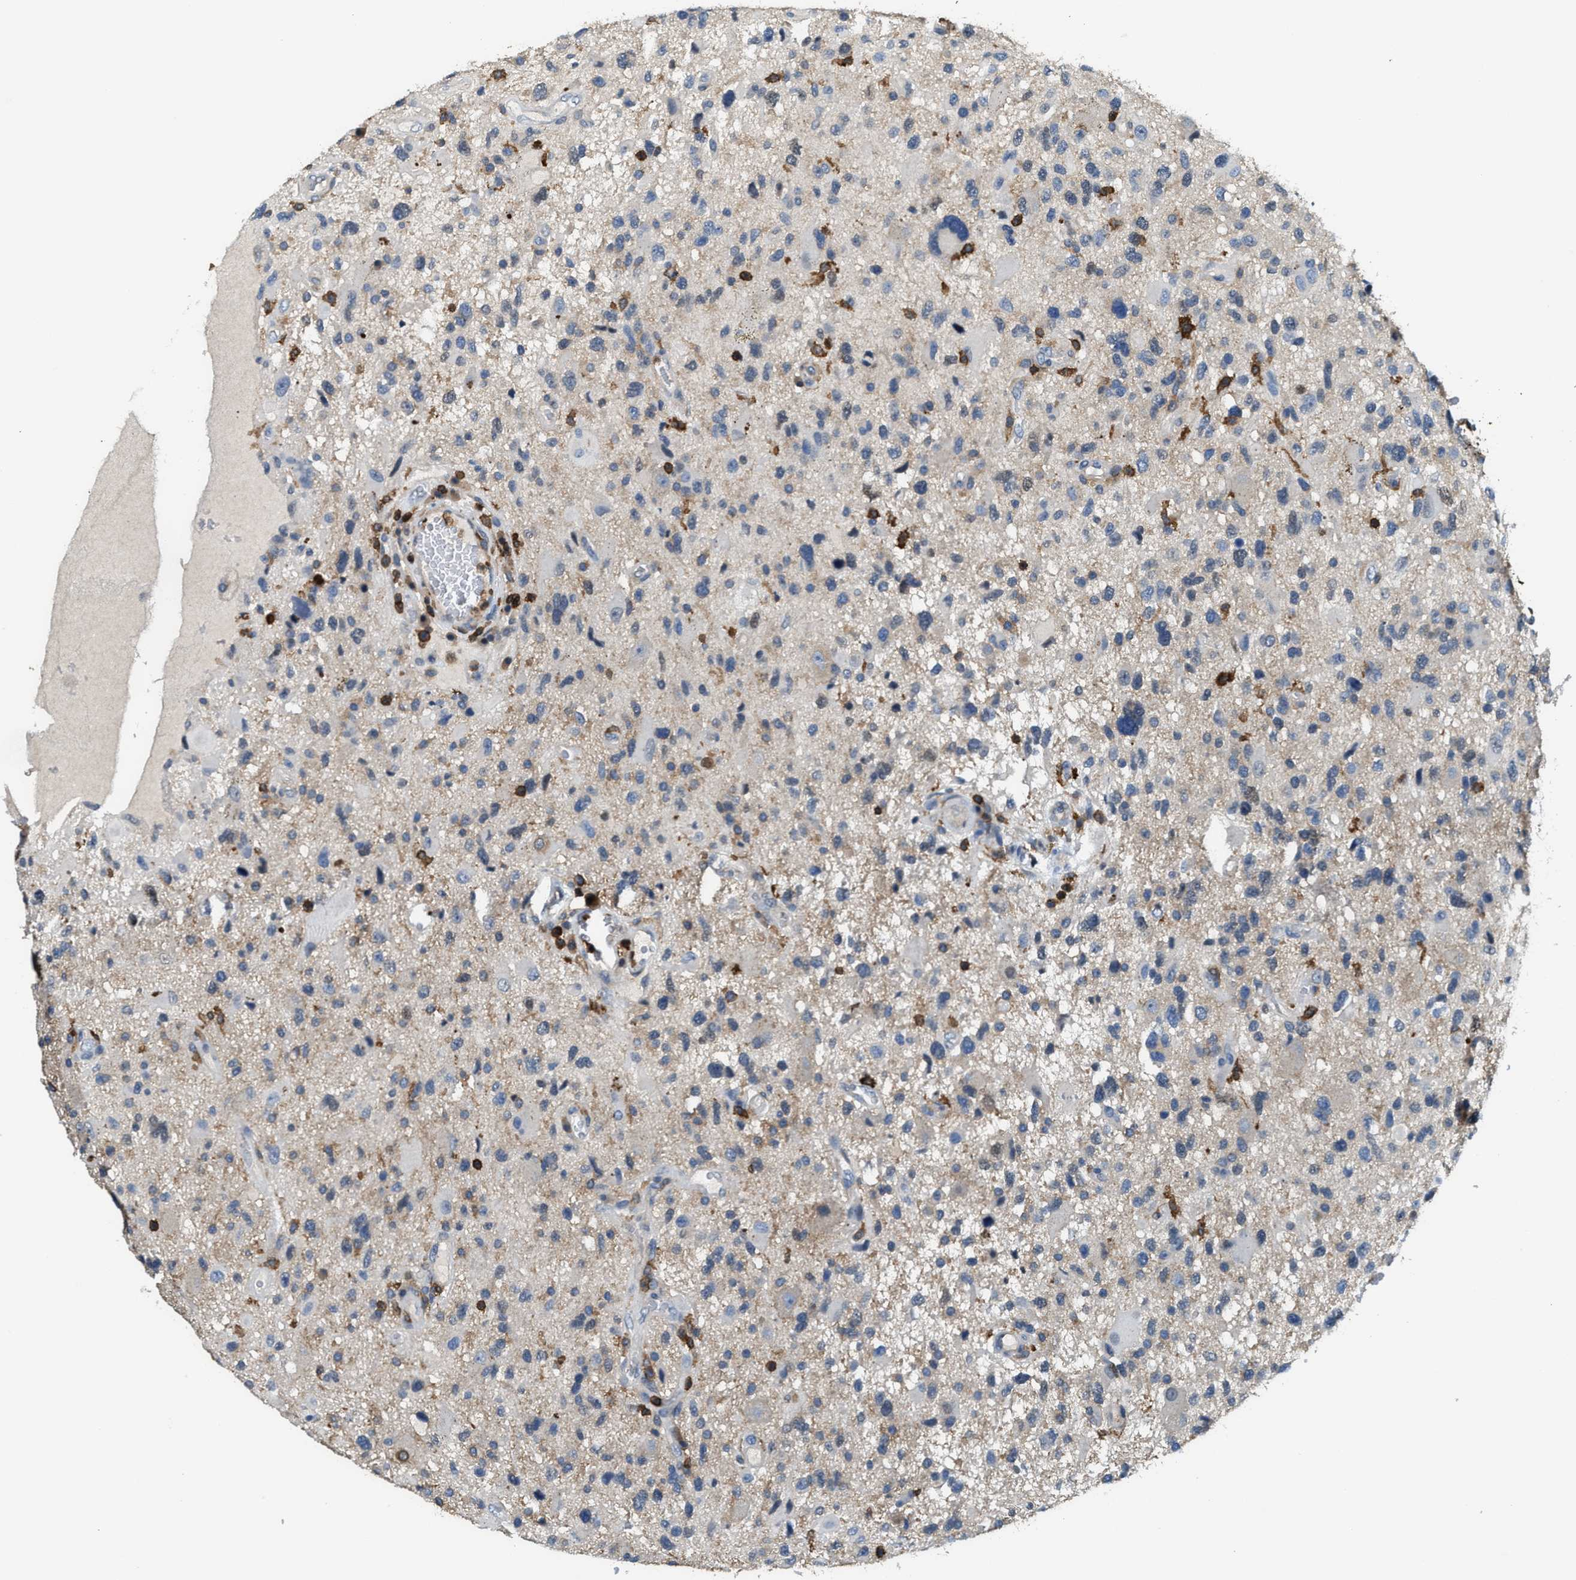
{"staining": {"intensity": "negative", "quantity": "none", "location": "none"}, "tissue": "glioma", "cell_type": "Tumor cells", "image_type": "cancer", "snomed": [{"axis": "morphology", "description": "Glioma, malignant, High grade"}, {"axis": "topography", "description": "Brain"}], "caption": "Immunohistochemistry (IHC) of human glioma reveals no expression in tumor cells.", "gene": "MYO1G", "patient": {"sex": "male", "age": 33}}